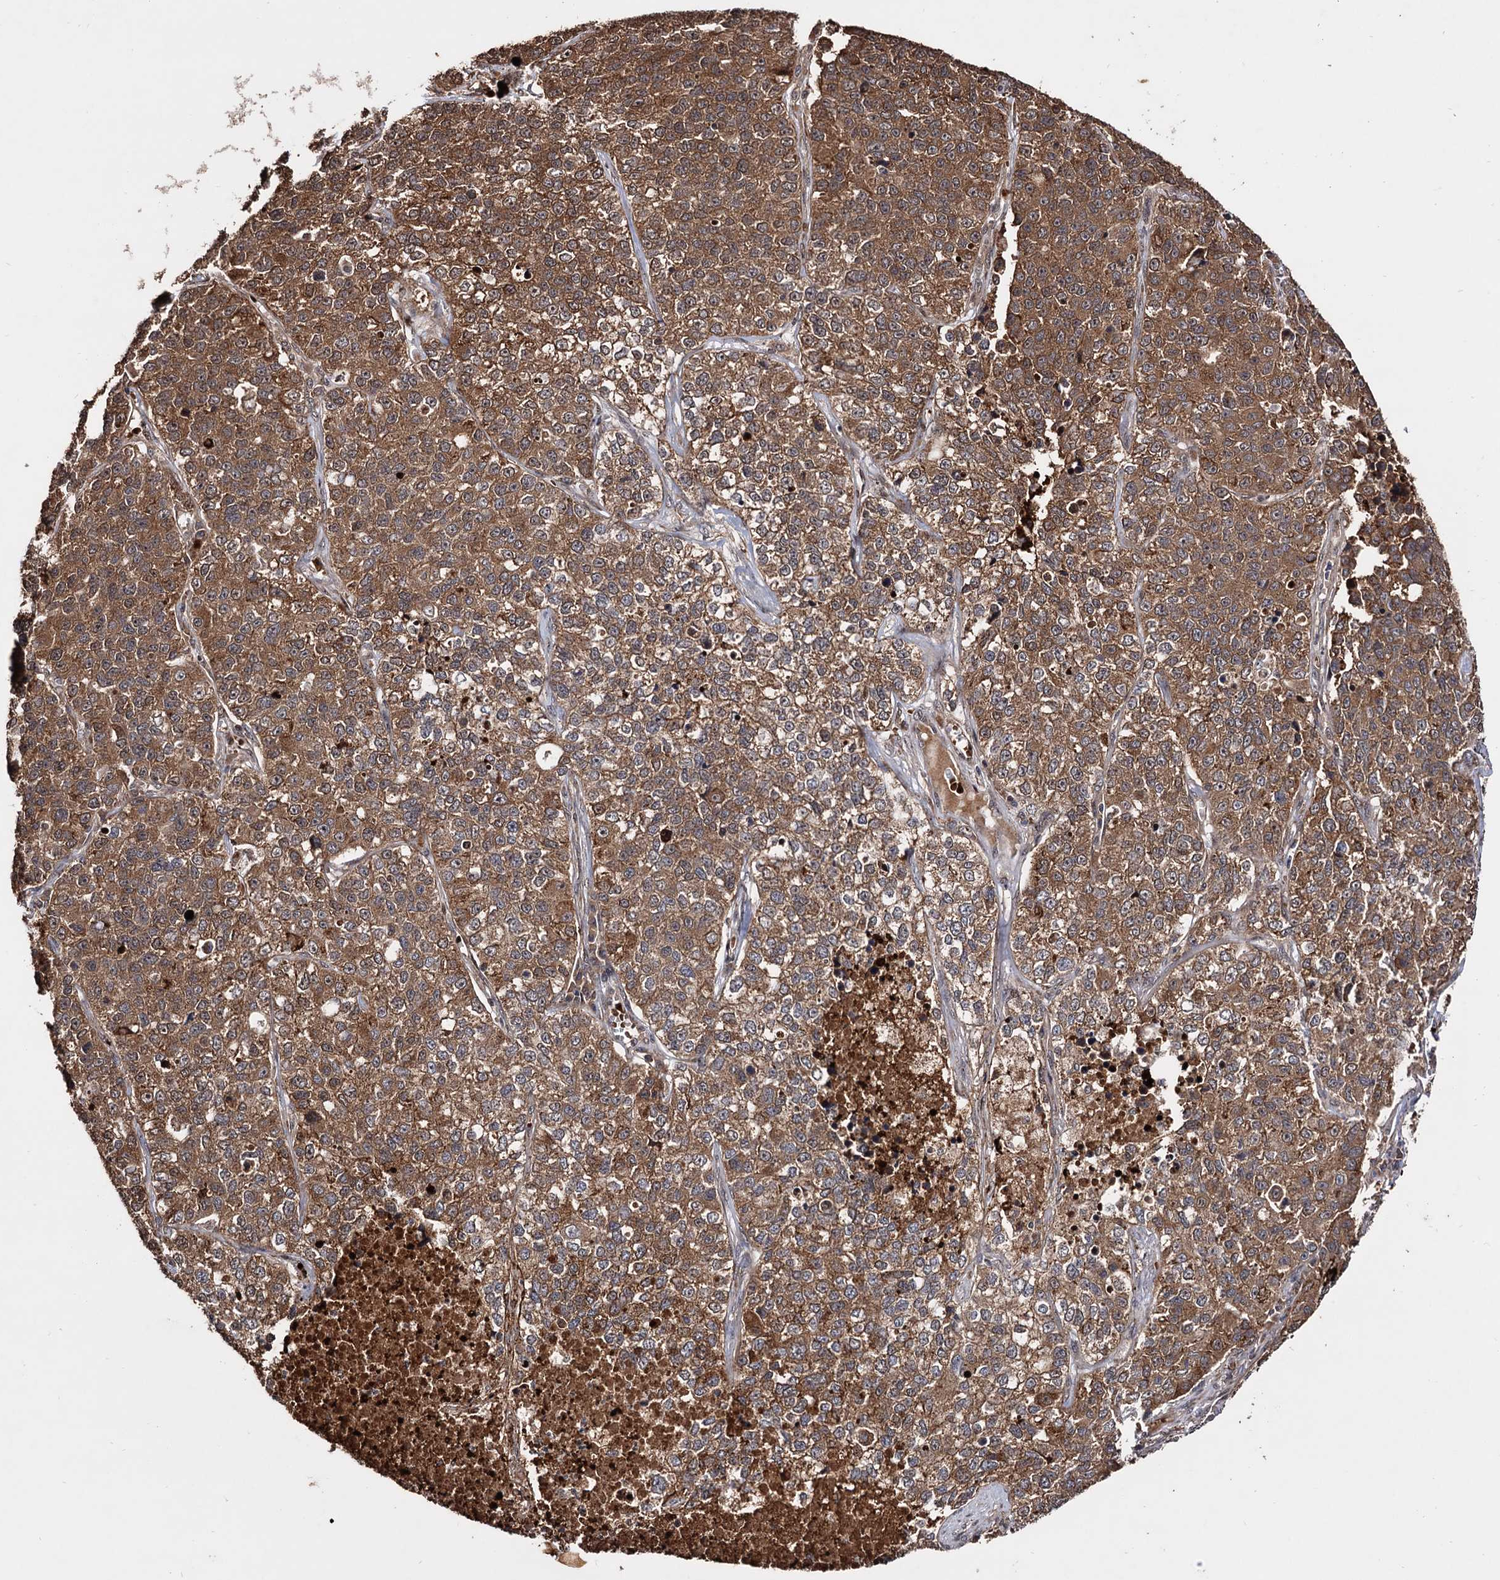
{"staining": {"intensity": "moderate", "quantity": ">75%", "location": "cytoplasmic/membranous"}, "tissue": "lung cancer", "cell_type": "Tumor cells", "image_type": "cancer", "snomed": [{"axis": "morphology", "description": "Adenocarcinoma, NOS"}, {"axis": "topography", "description": "Lung"}], "caption": "DAB (3,3'-diaminobenzidine) immunohistochemical staining of human lung adenocarcinoma displays moderate cytoplasmic/membranous protein staining in approximately >75% of tumor cells. The staining was performed using DAB to visualize the protein expression in brown, while the nuclei were stained in blue with hematoxylin (Magnification: 20x).", "gene": "PIGB", "patient": {"sex": "male", "age": 49}}